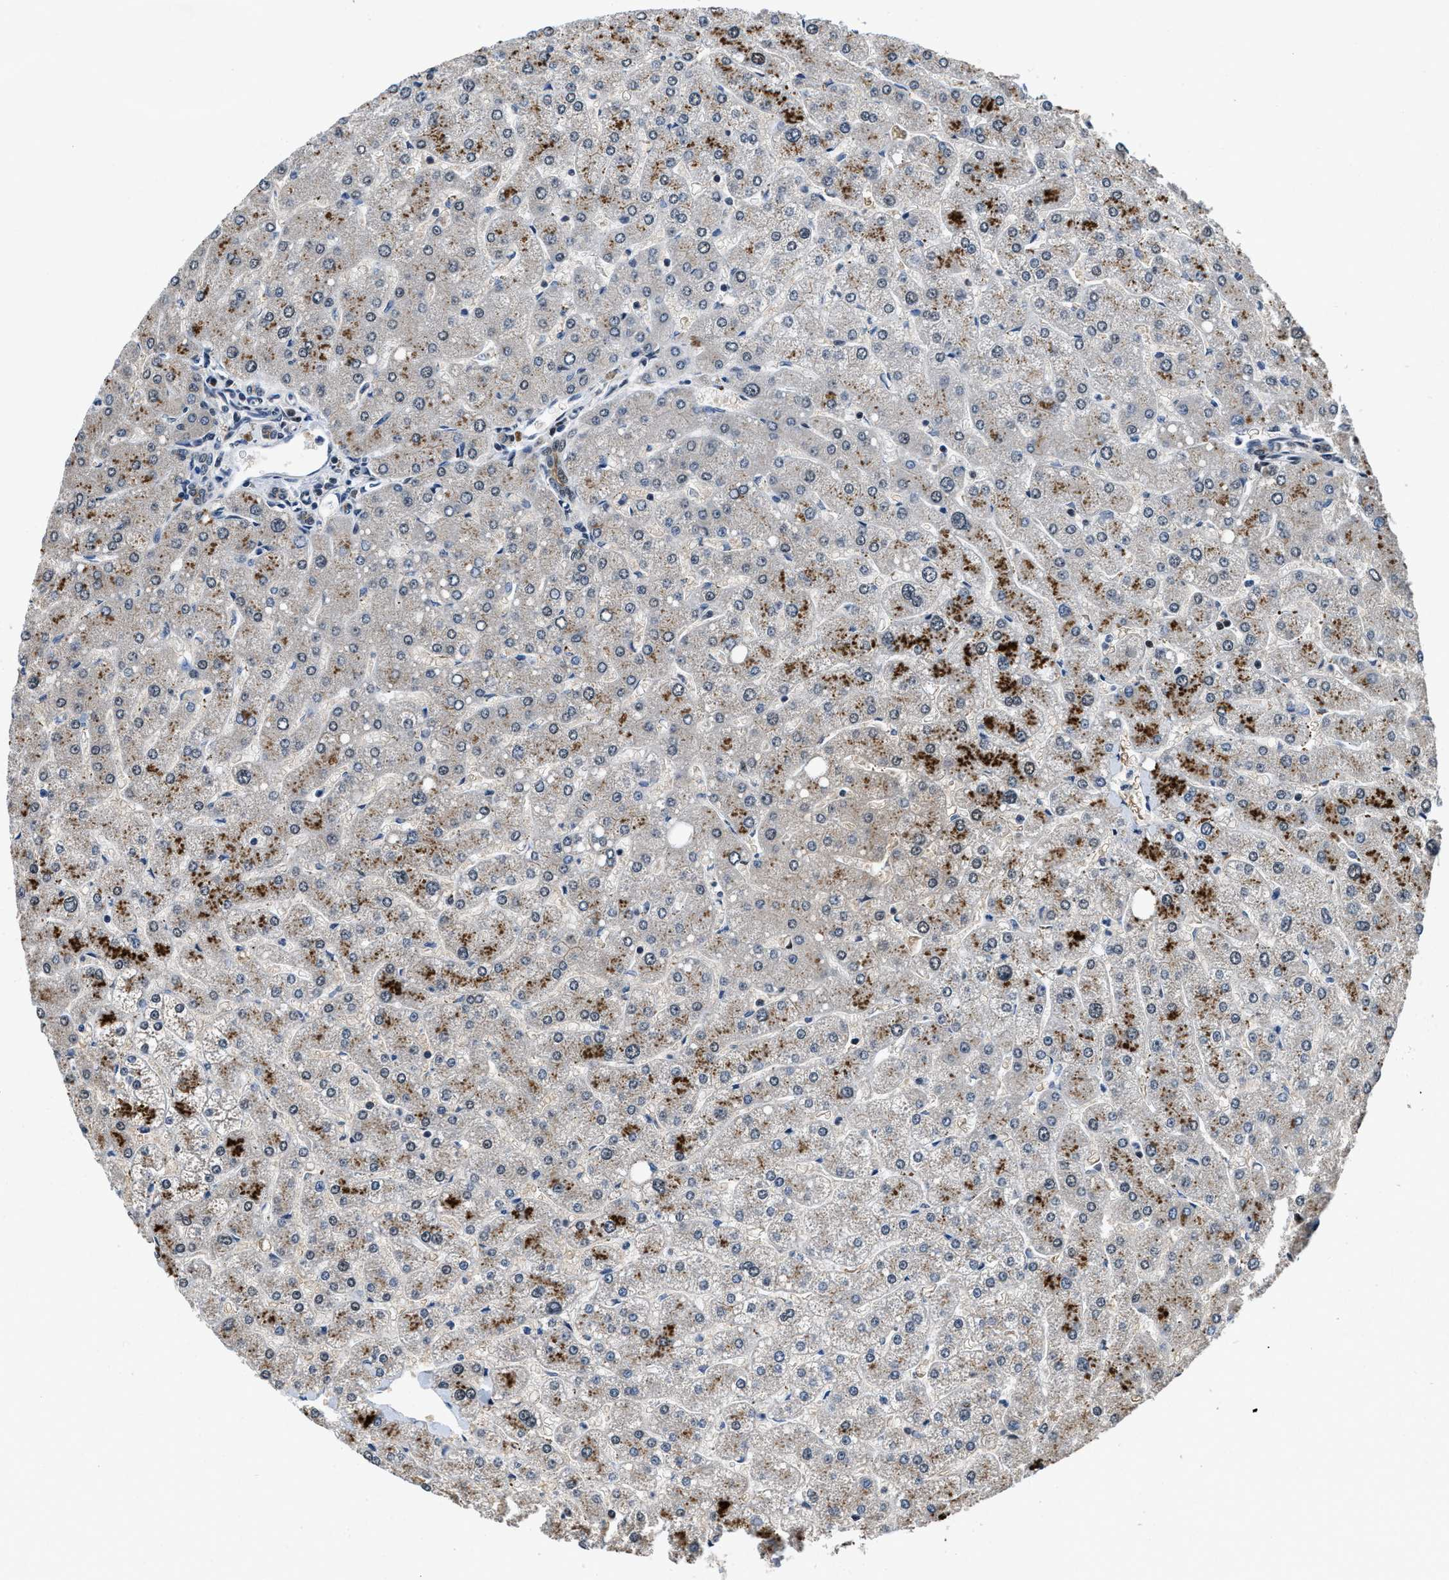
{"staining": {"intensity": "moderate", "quantity": "25%-75%", "location": "cytoplasmic/membranous,nuclear"}, "tissue": "liver", "cell_type": "Cholangiocytes", "image_type": "normal", "snomed": [{"axis": "morphology", "description": "Normal tissue, NOS"}, {"axis": "topography", "description": "Liver"}], "caption": "This is an image of immunohistochemistry (IHC) staining of benign liver, which shows moderate positivity in the cytoplasmic/membranous,nuclear of cholangiocytes.", "gene": "KDM3B", "patient": {"sex": "male", "age": 55}}